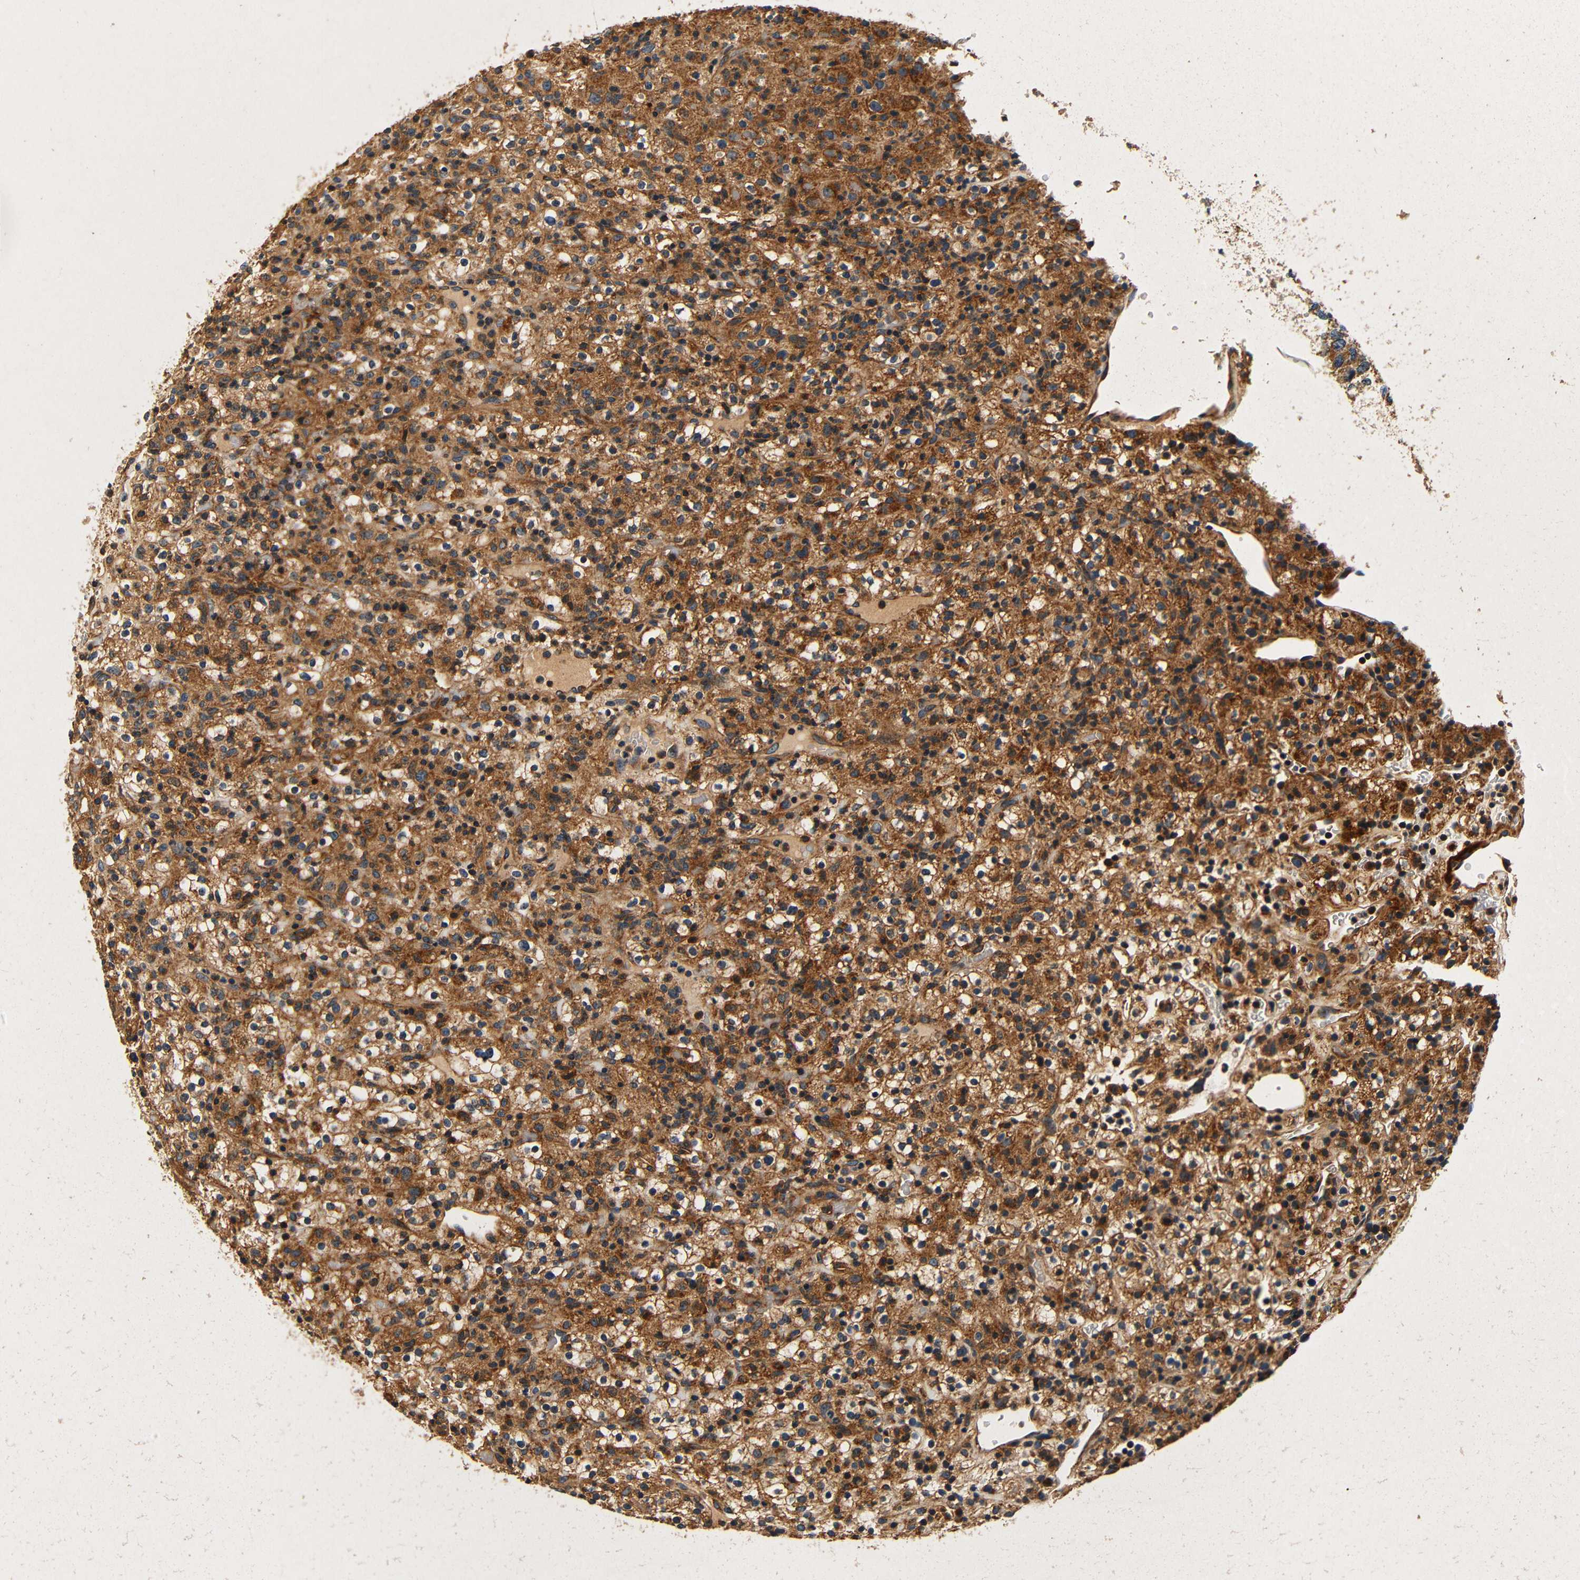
{"staining": {"intensity": "moderate", "quantity": ">75%", "location": "cytoplasmic/membranous"}, "tissue": "renal cancer", "cell_type": "Tumor cells", "image_type": "cancer", "snomed": [{"axis": "morphology", "description": "Normal tissue, NOS"}, {"axis": "morphology", "description": "Adenocarcinoma, NOS"}, {"axis": "topography", "description": "Kidney"}], "caption": "Immunohistochemistry (IHC) staining of adenocarcinoma (renal), which displays medium levels of moderate cytoplasmic/membranous expression in approximately >75% of tumor cells indicating moderate cytoplasmic/membranous protein expression. The staining was performed using DAB (3,3'-diaminobenzidine) (brown) for protein detection and nuclei were counterstained in hematoxylin (blue).", "gene": "MTX1", "patient": {"sex": "female", "age": 72}}